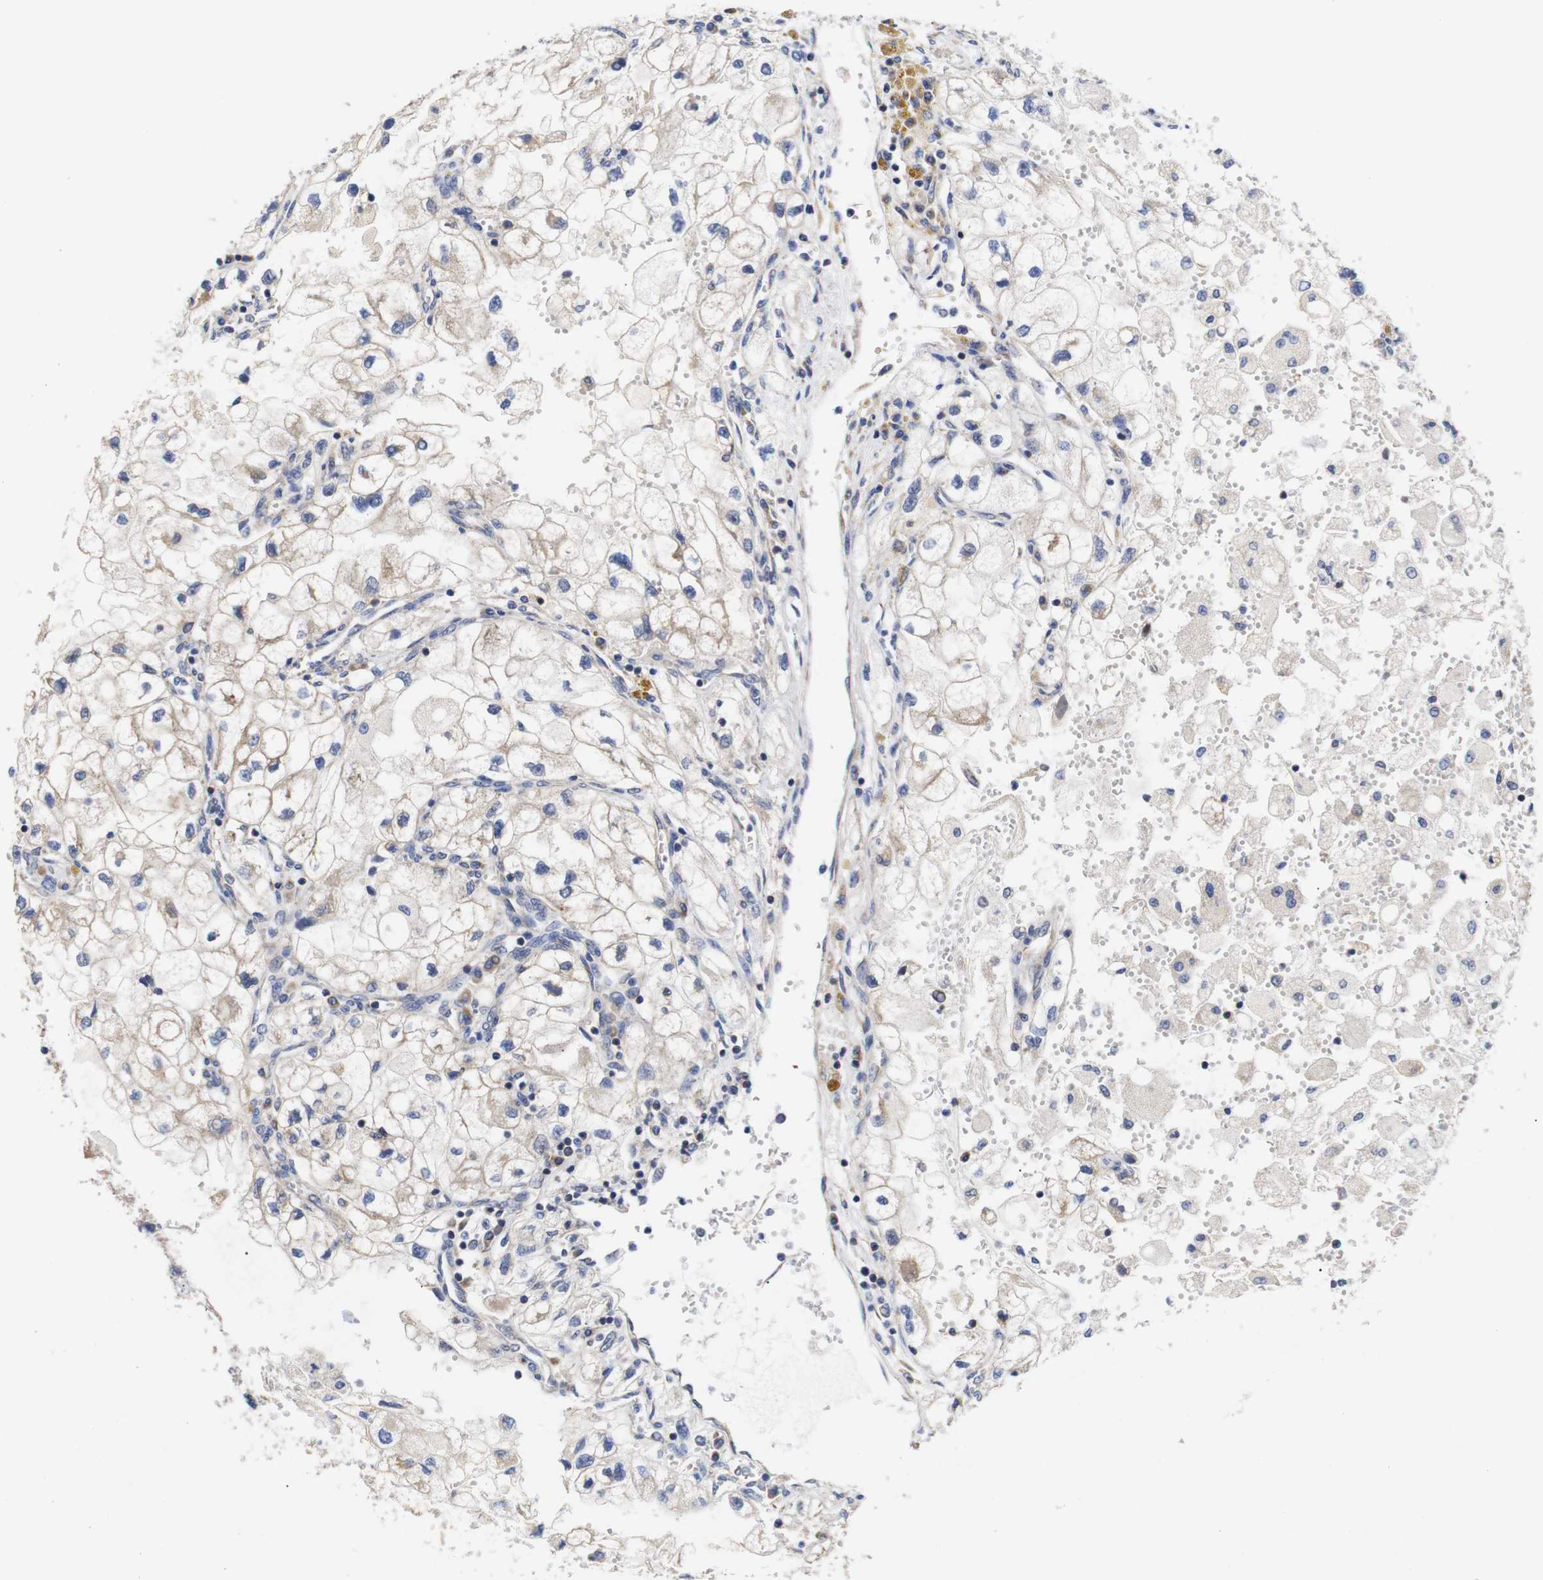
{"staining": {"intensity": "weak", "quantity": ">75%", "location": "cytoplasmic/membranous"}, "tissue": "renal cancer", "cell_type": "Tumor cells", "image_type": "cancer", "snomed": [{"axis": "morphology", "description": "Adenocarcinoma, NOS"}, {"axis": "topography", "description": "Kidney"}], "caption": "Immunohistochemical staining of renal cancer demonstrates low levels of weak cytoplasmic/membranous protein staining in about >75% of tumor cells. The staining was performed using DAB (3,3'-diaminobenzidine) to visualize the protein expression in brown, while the nuclei were stained in blue with hematoxylin (Magnification: 20x).", "gene": "OPN3", "patient": {"sex": "female", "age": 70}}